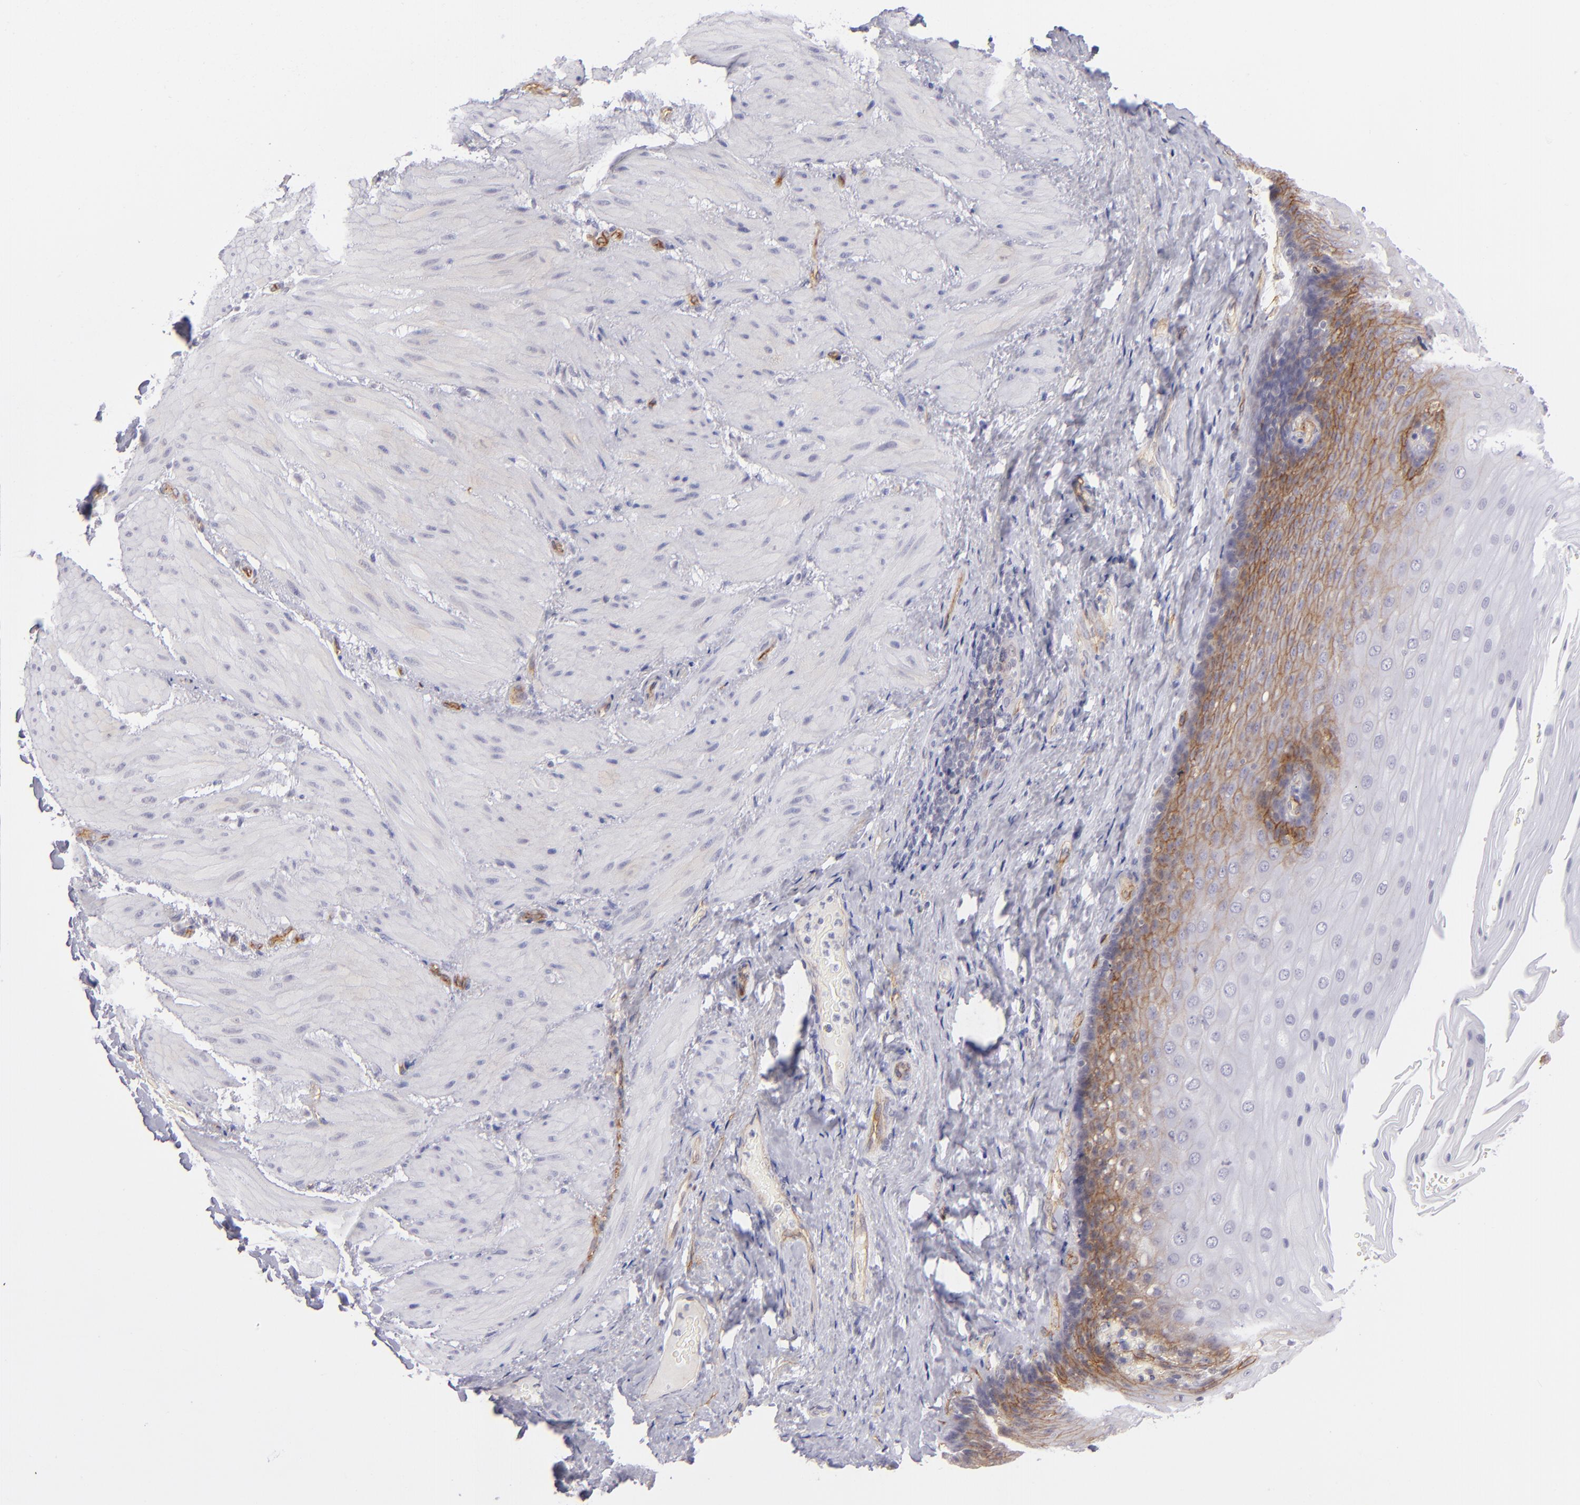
{"staining": {"intensity": "moderate", "quantity": "25%-75%", "location": "cytoplasmic/membranous"}, "tissue": "esophagus", "cell_type": "Squamous epithelial cells", "image_type": "normal", "snomed": [{"axis": "morphology", "description": "Normal tissue, NOS"}, {"axis": "topography", "description": "Esophagus"}], "caption": "A medium amount of moderate cytoplasmic/membranous positivity is present in about 25%-75% of squamous epithelial cells in benign esophagus. (IHC, brightfield microscopy, high magnification).", "gene": "THBD", "patient": {"sex": "male", "age": 62}}